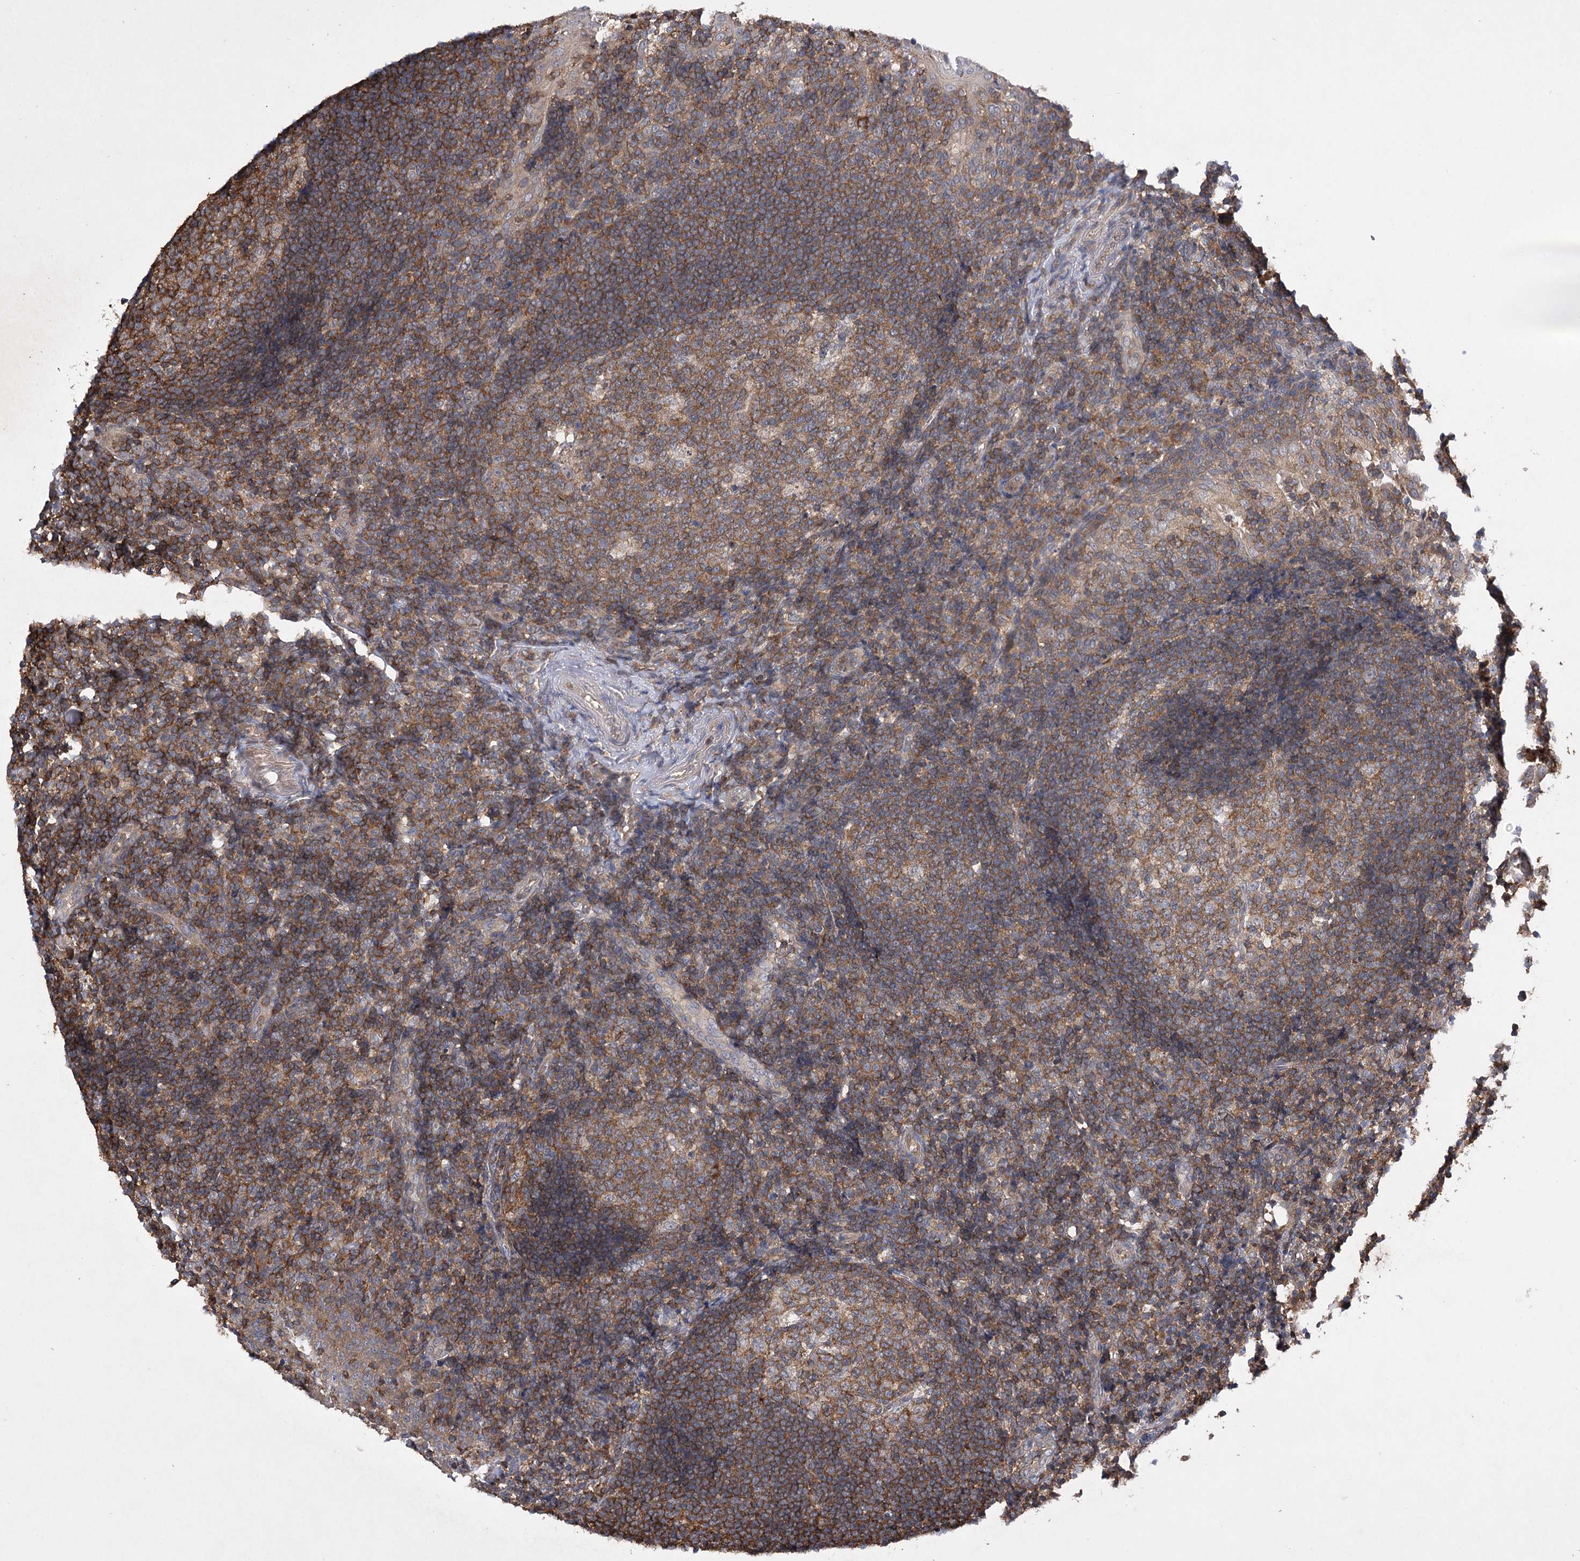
{"staining": {"intensity": "moderate", "quantity": ">75%", "location": "cytoplasmic/membranous"}, "tissue": "tonsil", "cell_type": "Germinal center cells", "image_type": "normal", "snomed": [{"axis": "morphology", "description": "Normal tissue, NOS"}, {"axis": "topography", "description": "Tonsil"}], "caption": "Immunohistochemistry staining of benign tonsil, which exhibits medium levels of moderate cytoplasmic/membranous staining in approximately >75% of germinal center cells indicating moderate cytoplasmic/membranous protein expression. The staining was performed using DAB (3,3'-diaminobenzidine) (brown) for protein detection and nuclei were counterstained in hematoxylin (blue).", "gene": "BCR", "patient": {"sex": "female", "age": 40}}